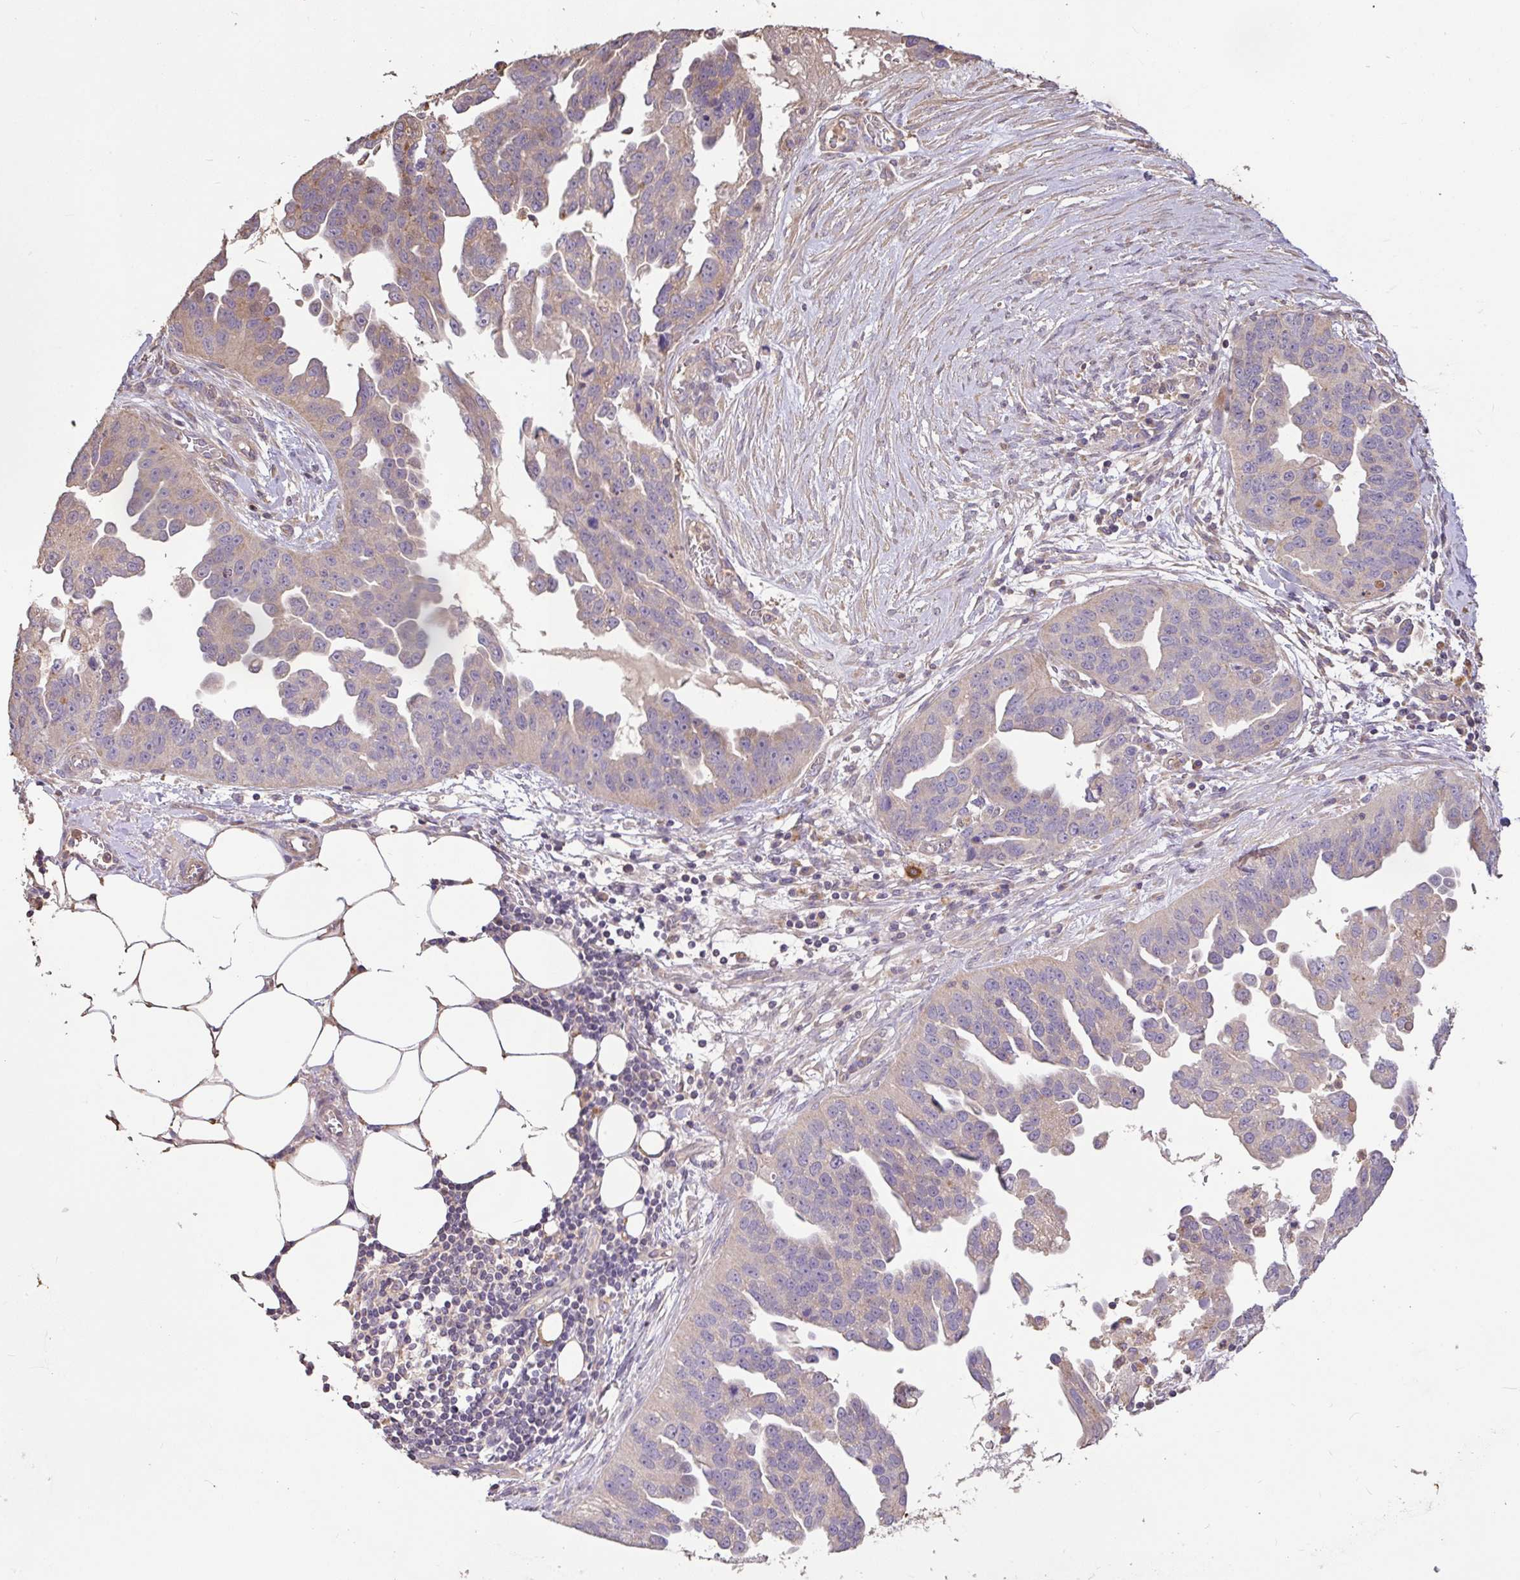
{"staining": {"intensity": "weak", "quantity": "25%-75%", "location": "cytoplasmic/membranous"}, "tissue": "ovarian cancer", "cell_type": "Tumor cells", "image_type": "cancer", "snomed": [{"axis": "morphology", "description": "Cystadenocarcinoma, serous, NOS"}, {"axis": "topography", "description": "Ovary"}], "caption": "Immunohistochemical staining of serous cystadenocarcinoma (ovarian) displays low levels of weak cytoplasmic/membranous expression in about 25%-75% of tumor cells. The staining was performed using DAB (3,3'-diaminobenzidine), with brown indicating positive protein expression. Nuclei are stained blue with hematoxylin.", "gene": "FCER1A", "patient": {"sex": "female", "age": 75}}